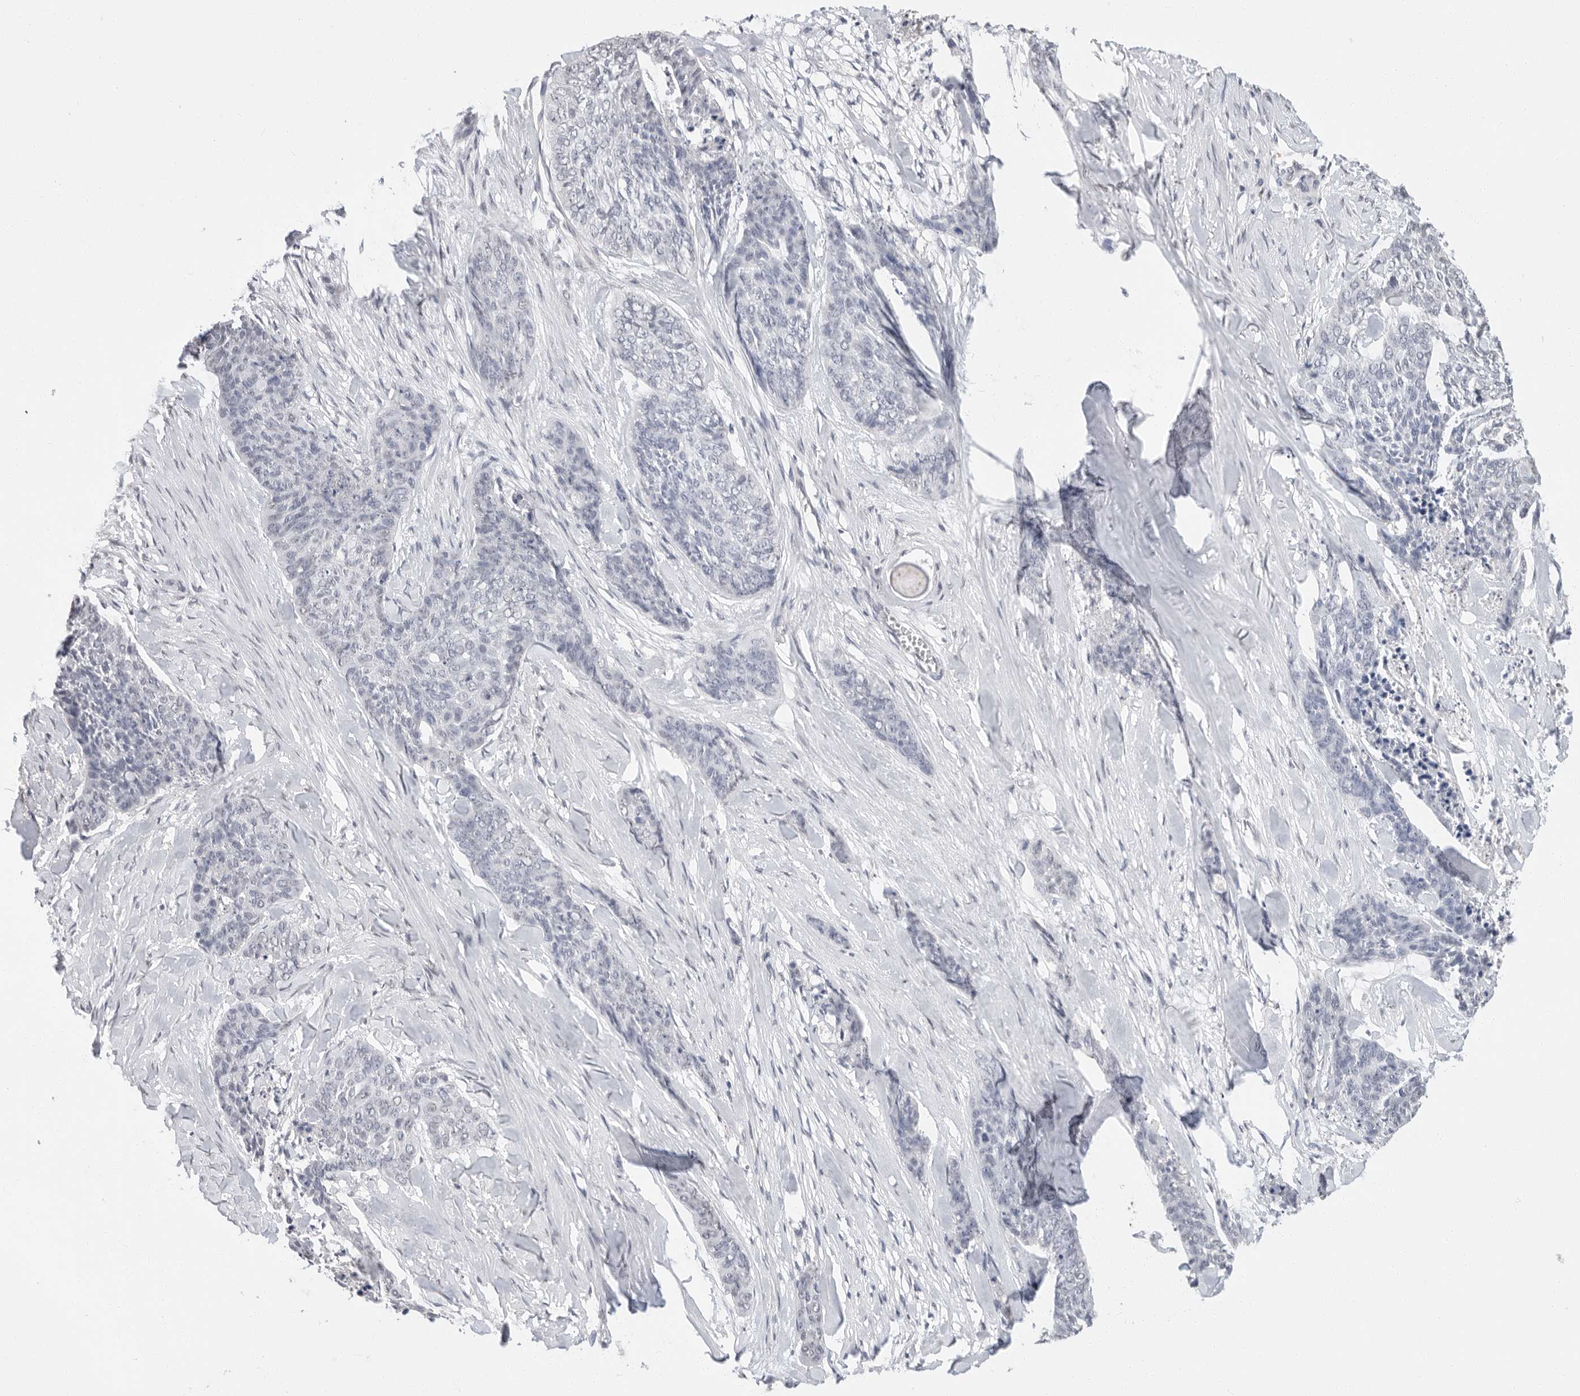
{"staining": {"intensity": "negative", "quantity": "none", "location": "none"}, "tissue": "skin cancer", "cell_type": "Tumor cells", "image_type": "cancer", "snomed": [{"axis": "morphology", "description": "Basal cell carcinoma"}, {"axis": "topography", "description": "Skin"}], "caption": "IHC image of neoplastic tissue: basal cell carcinoma (skin) stained with DAB exhibits no significant protein positivity in tumor cells.", "gene": "ARHGEF10", "patient": {"sex": "female", "age": 64}}